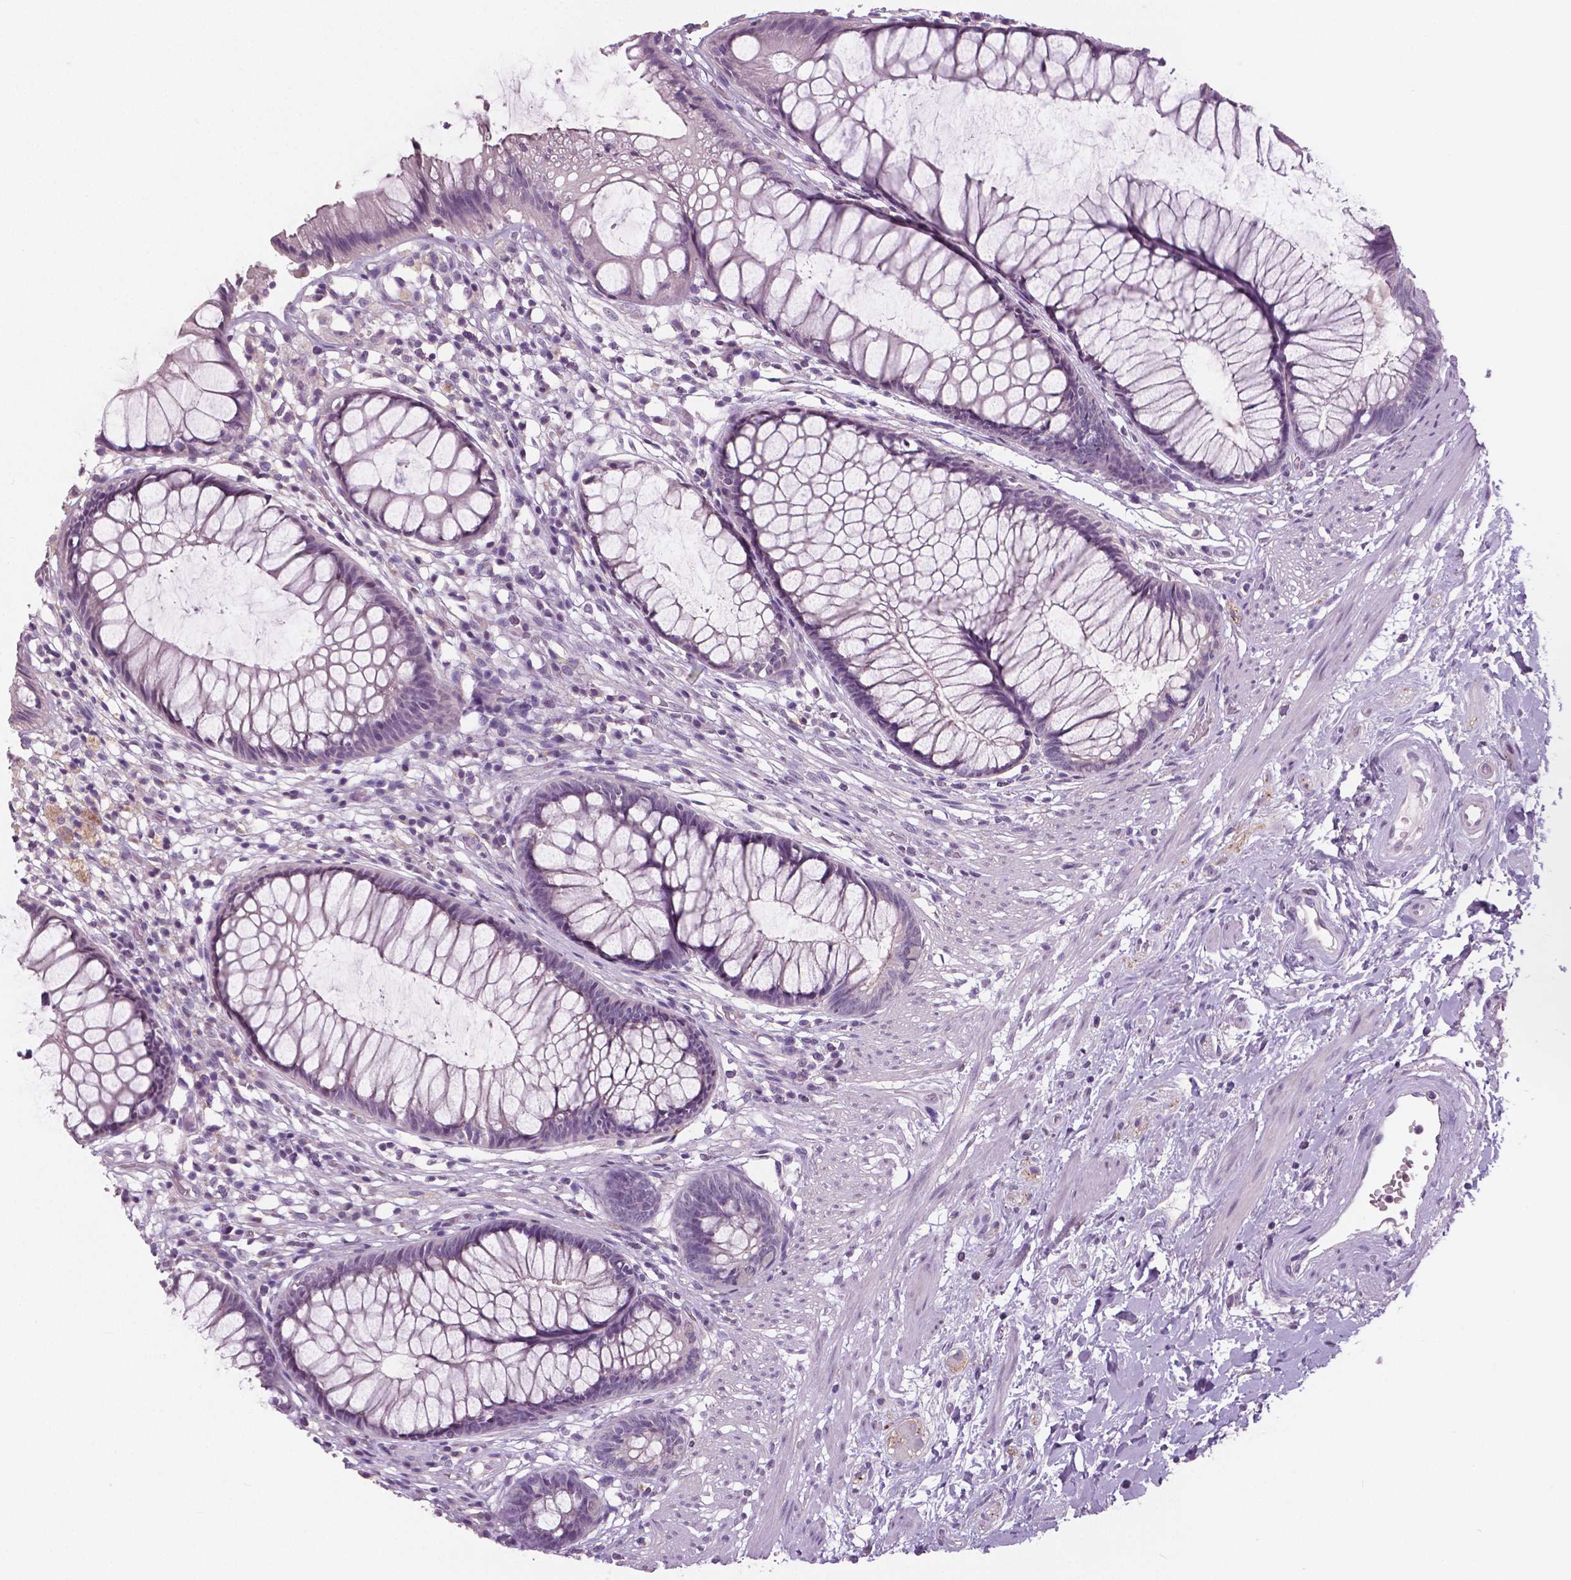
{"staining": {"intensity": "negative", "quantity": "none", "location": "none"}, "tissue": "rectum", "cell_type": "Glandular cells", "image_type": "normal", "snomed": [{"axis": "morphology", "description": "Normal tissue, NOS"}, {"axis": "topography", "description": "Smooth muscle"}, {"axis": "topography", "description": "Rectum"}], "caption": "There is no significant expression in glandular cells of rectum.", "gene": "NECAB1", "patient": {"sex": "male", "age": 53}}